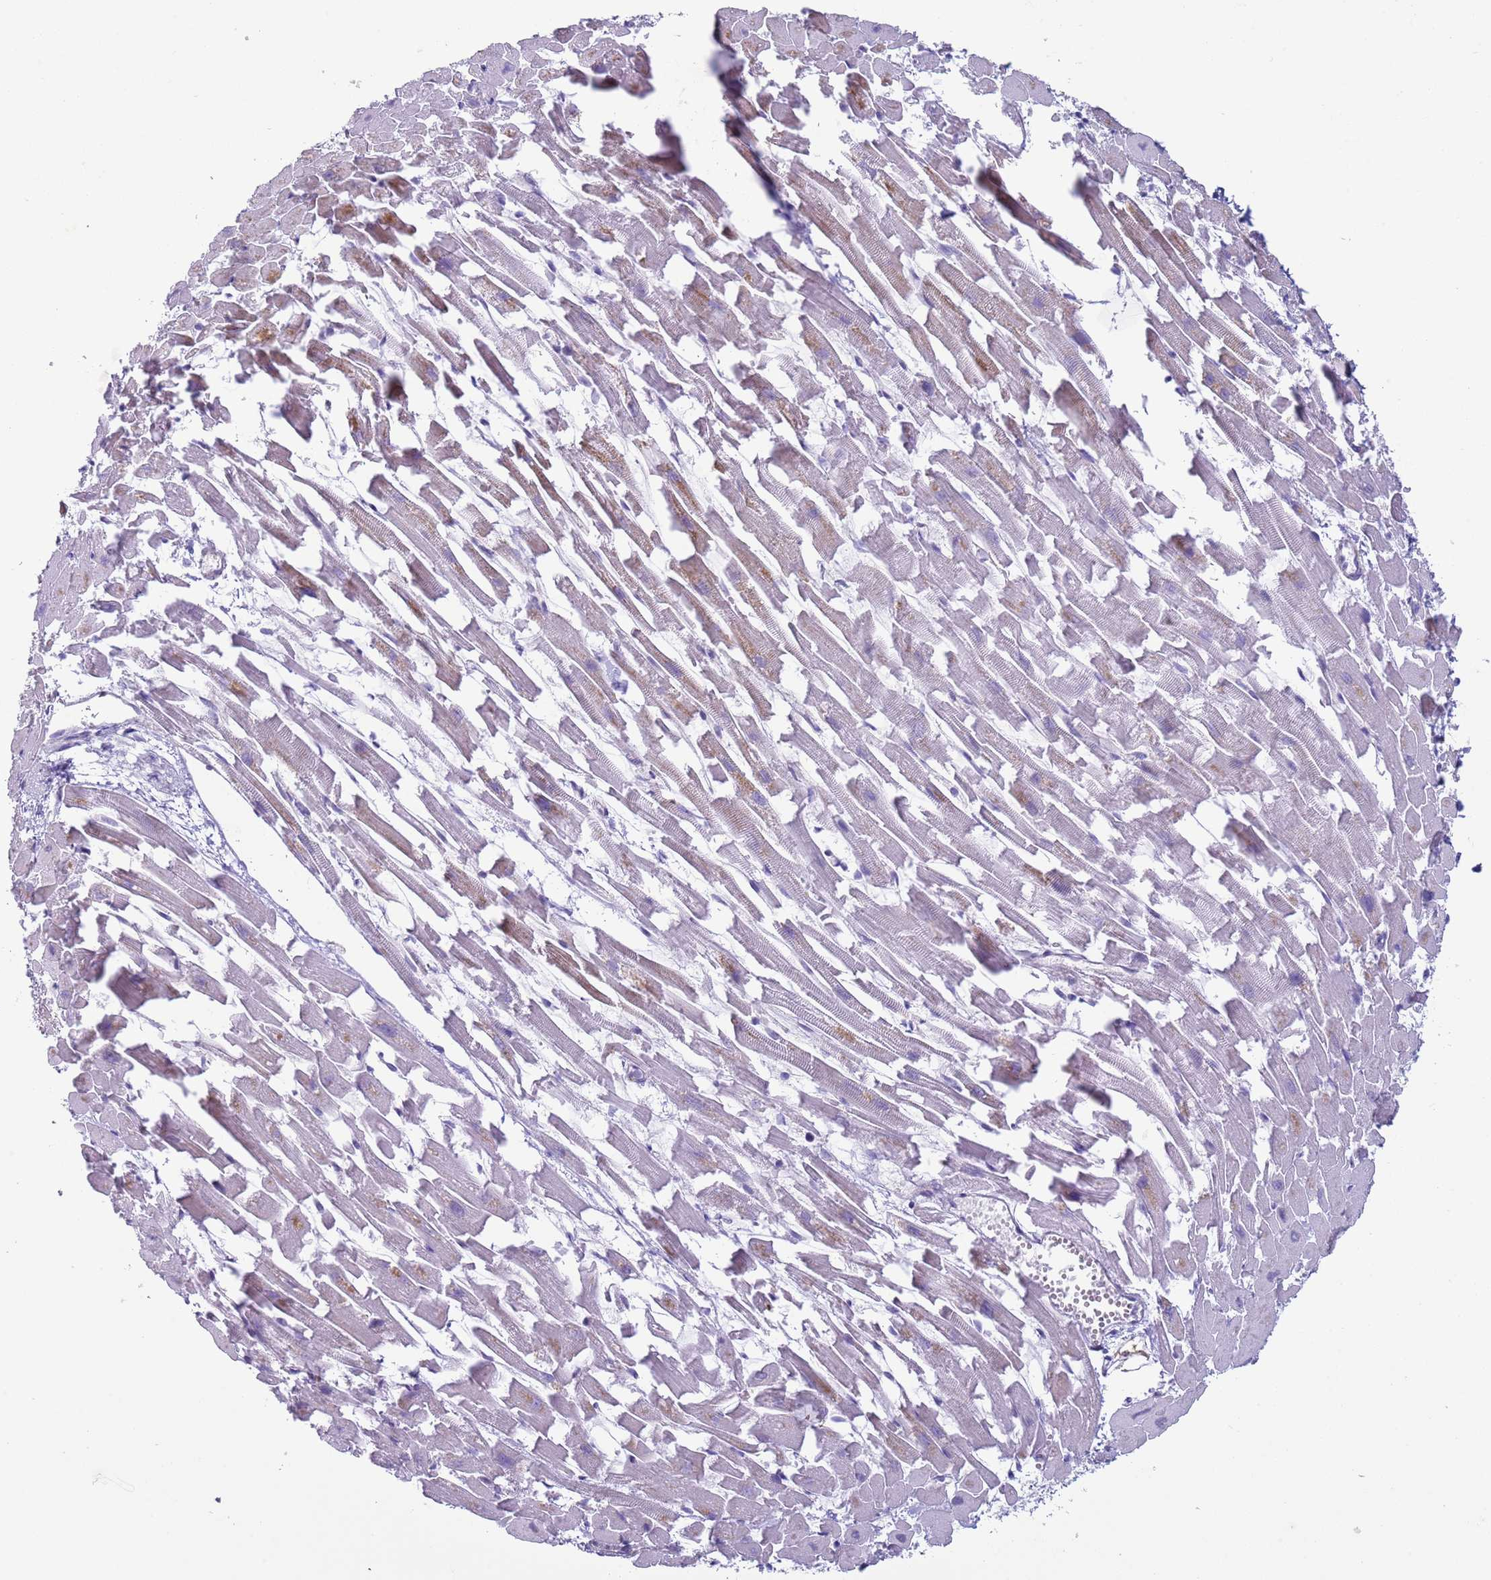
{"staining": {"intensity": "negative", "quantity": "none", "location": "none"}, "tissue": "heart muscle", "cell_type": "Cardiomyocytes", "image_type": "normal", "snomed": [{"axis": "morphology", "description": "Normal tissue, NOS"}, {"axis": "topography", "description": "Heart"}], "caption": "This is an IHC histopathology image of normal human heart muscle. There is no staining in cardiomyocytes.", "gene": "NPAP1", "patient": {"sex": "female", "age": 64}}